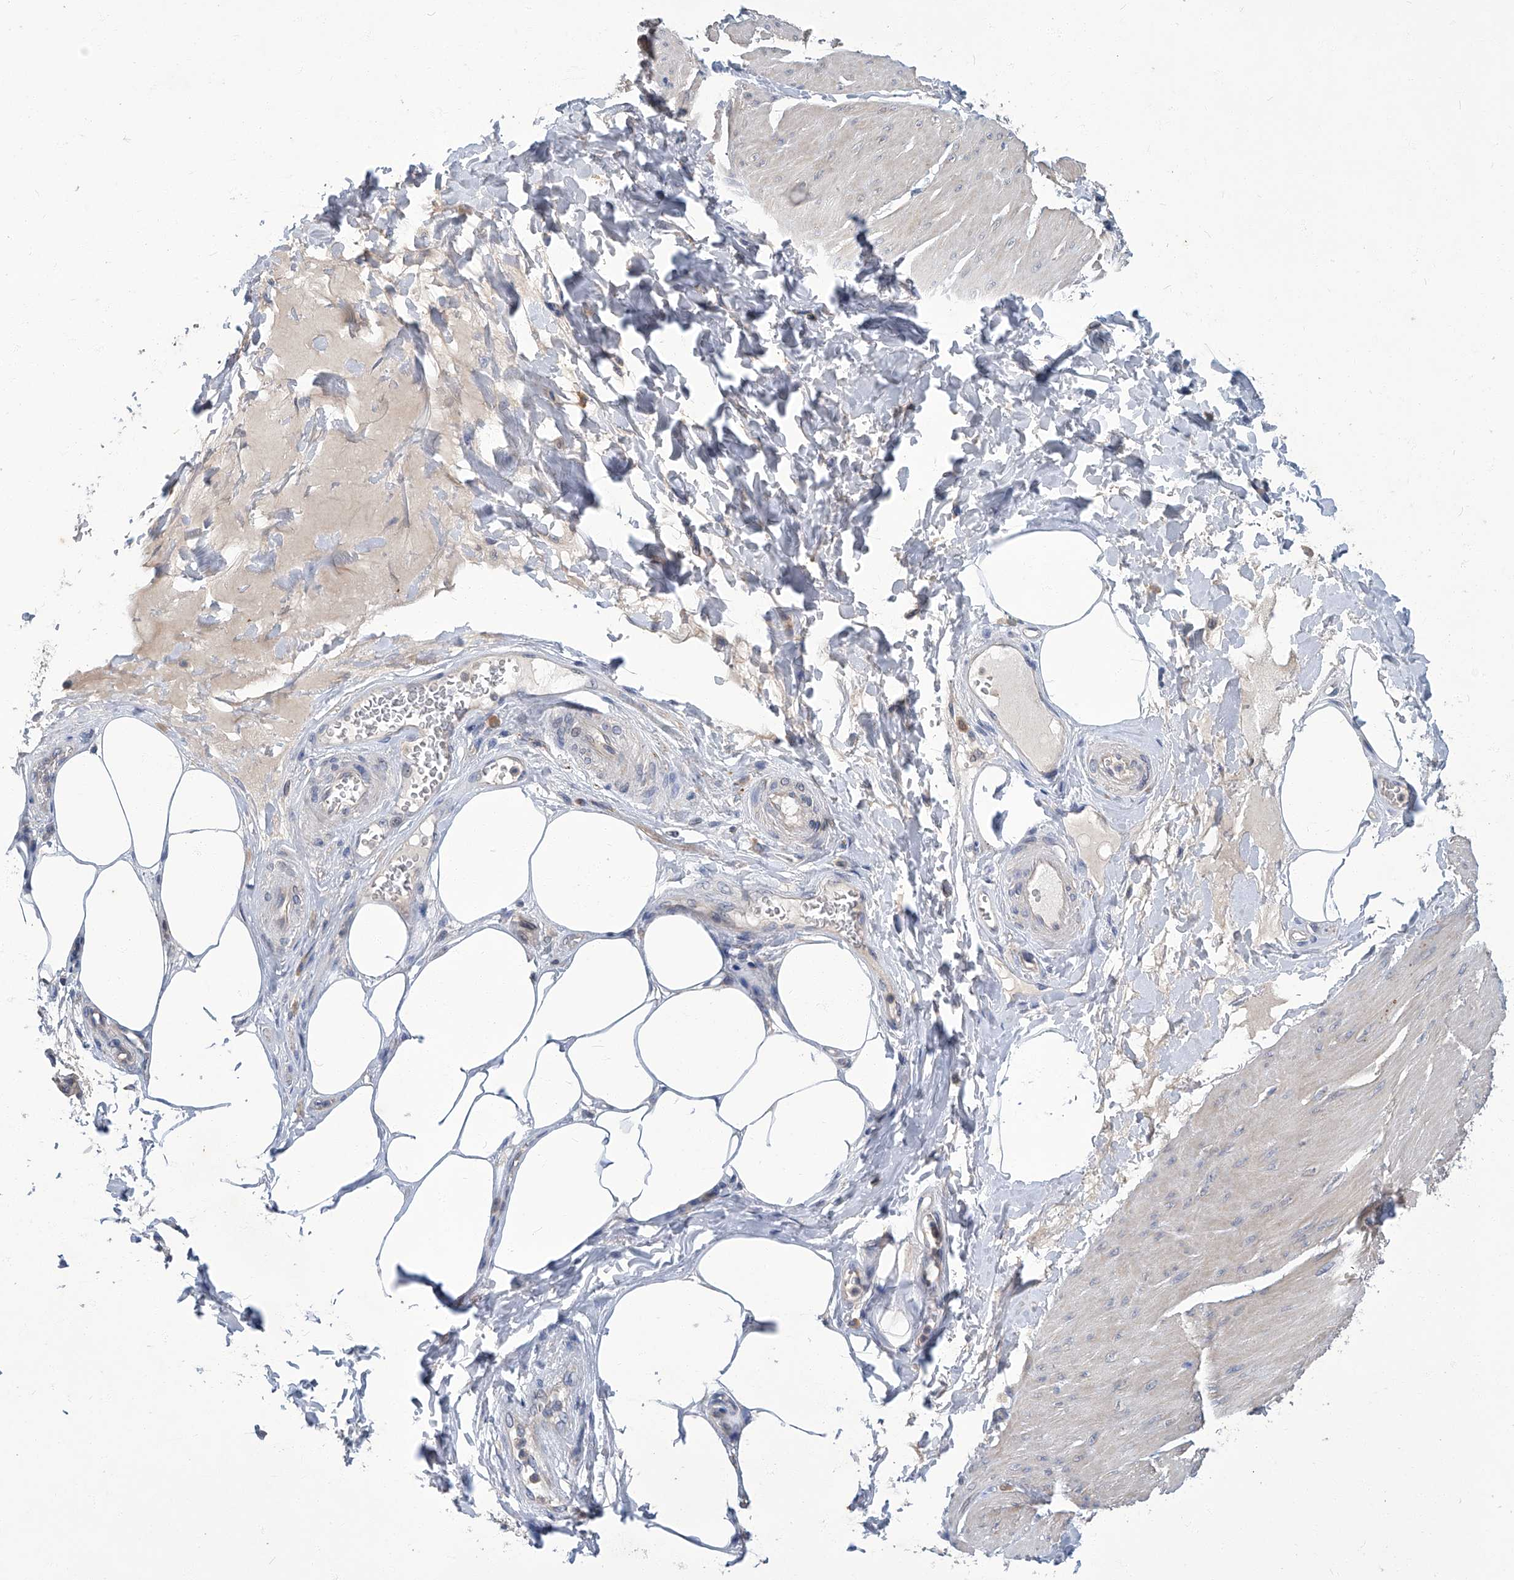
{"staining": {"intensity": "weak", "quantity": "<25%", "location": "nuclear"}, "tissue": "smooth muscle", "cell_type": "Smooth muscle cells", "image_type": "normal", "snomed": [{"axis": "morphology", "description": "Urothelial carcinoma, High grade"}, {"axis": "topography", "description": "Urinary bladder"}], "caption": "Immunohistochemistry (IHC) micrograph of benign smooth muscle: human smooth muscle stained with DAB (3,3'-diaminobenzidine) displays no significant protein expression in smooth muscle cells.", "gene": "TGFBR1", "patient": {"sex": "male", "age": 46}}